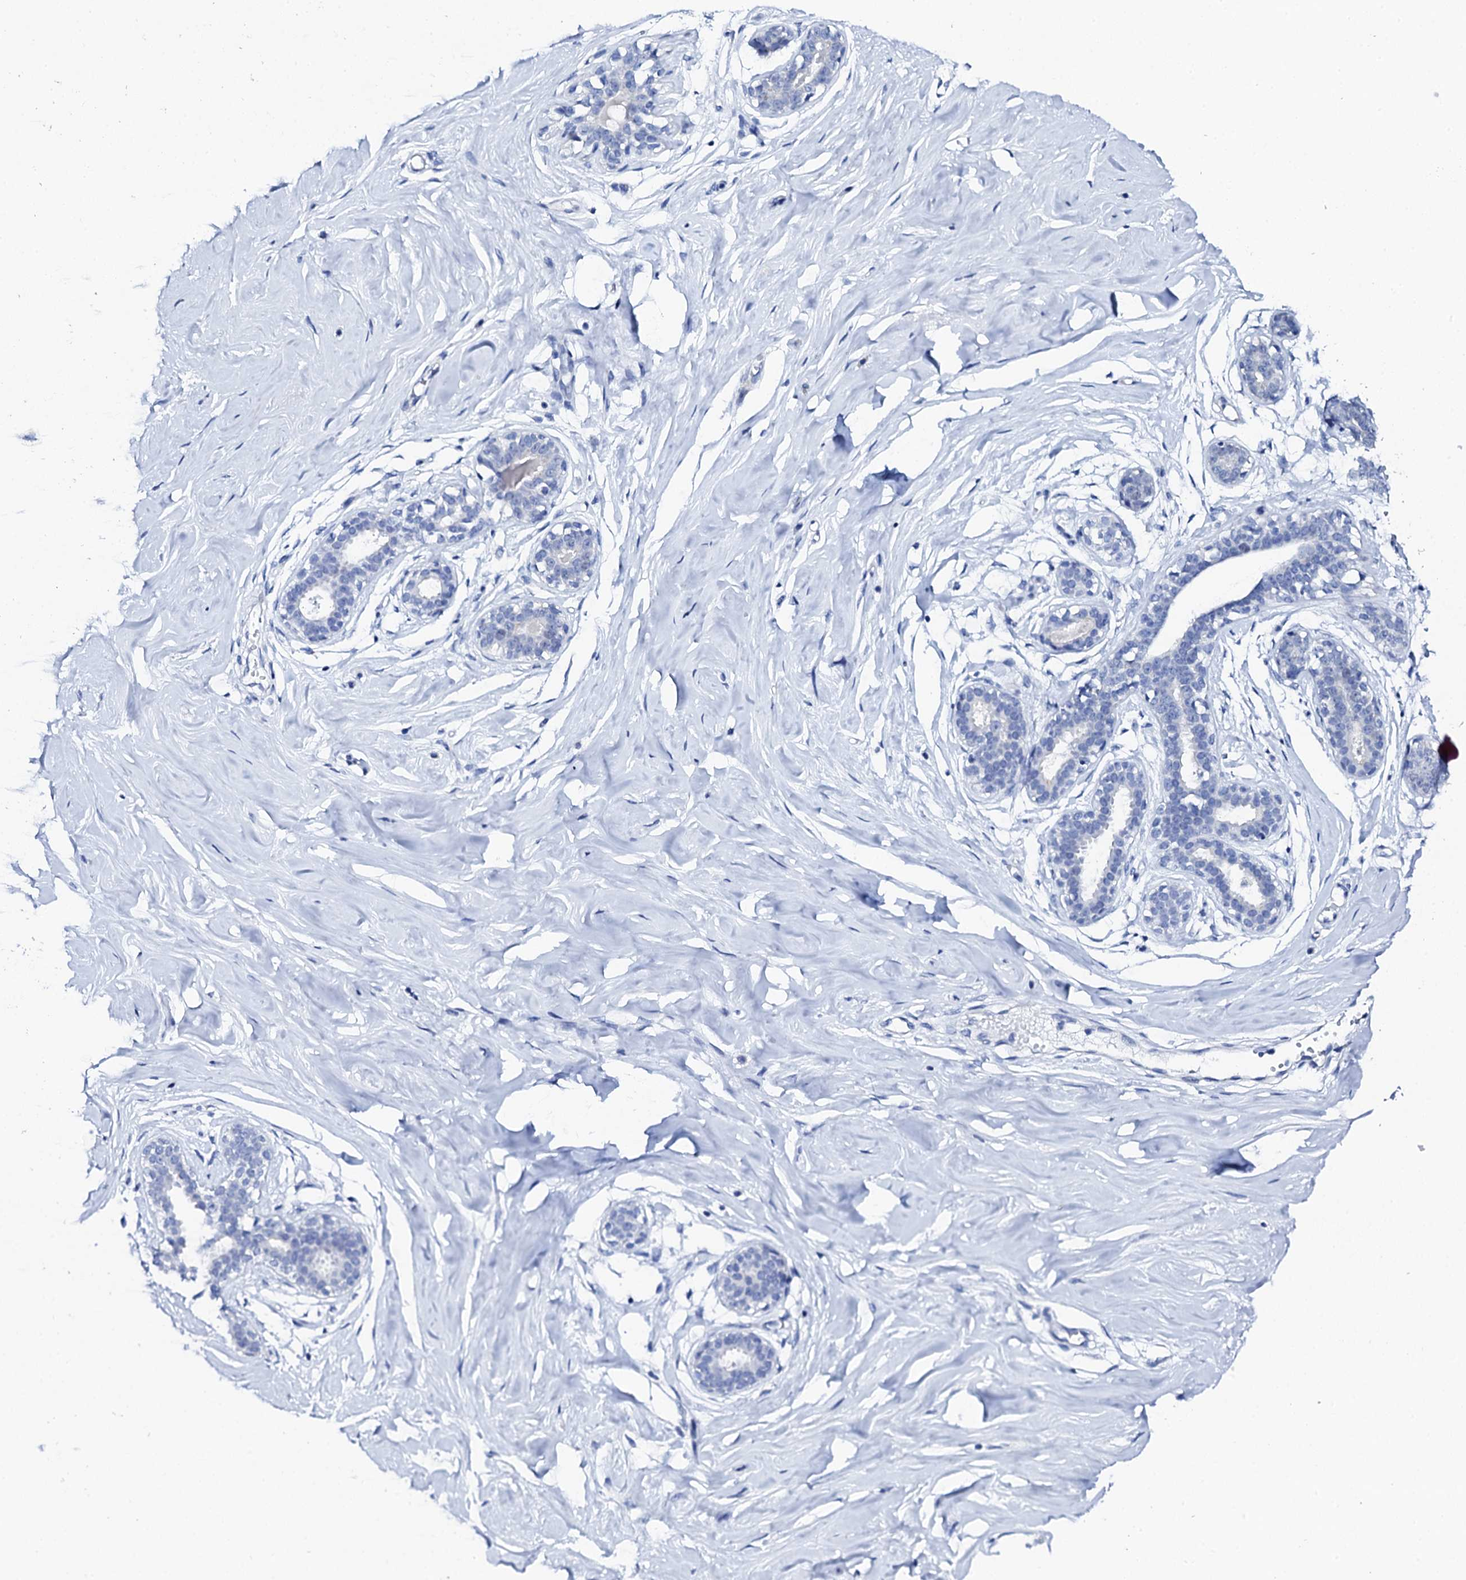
{"staining": {"intensity": "negative", "quantity": "none", "location": "none"}, "tissue": "breast", "cell_type": "Adipocytes", "image_type": "normal", "snomed": [{"axis": "morphology", "description": "Normal tissue, NOS"}, {"axis": "morphology", "description": "Adenoma, NOS"}, {"axis": "topography", "description": "Breast"}], "caption": "DAB (3,3'-diaminobenzidine) immunohistochemical staining of benign human breast demonstrates no significant positivity in adipocytes.", "gene": "NUDT13", "patient": {"sex": "female", "age": 23}}